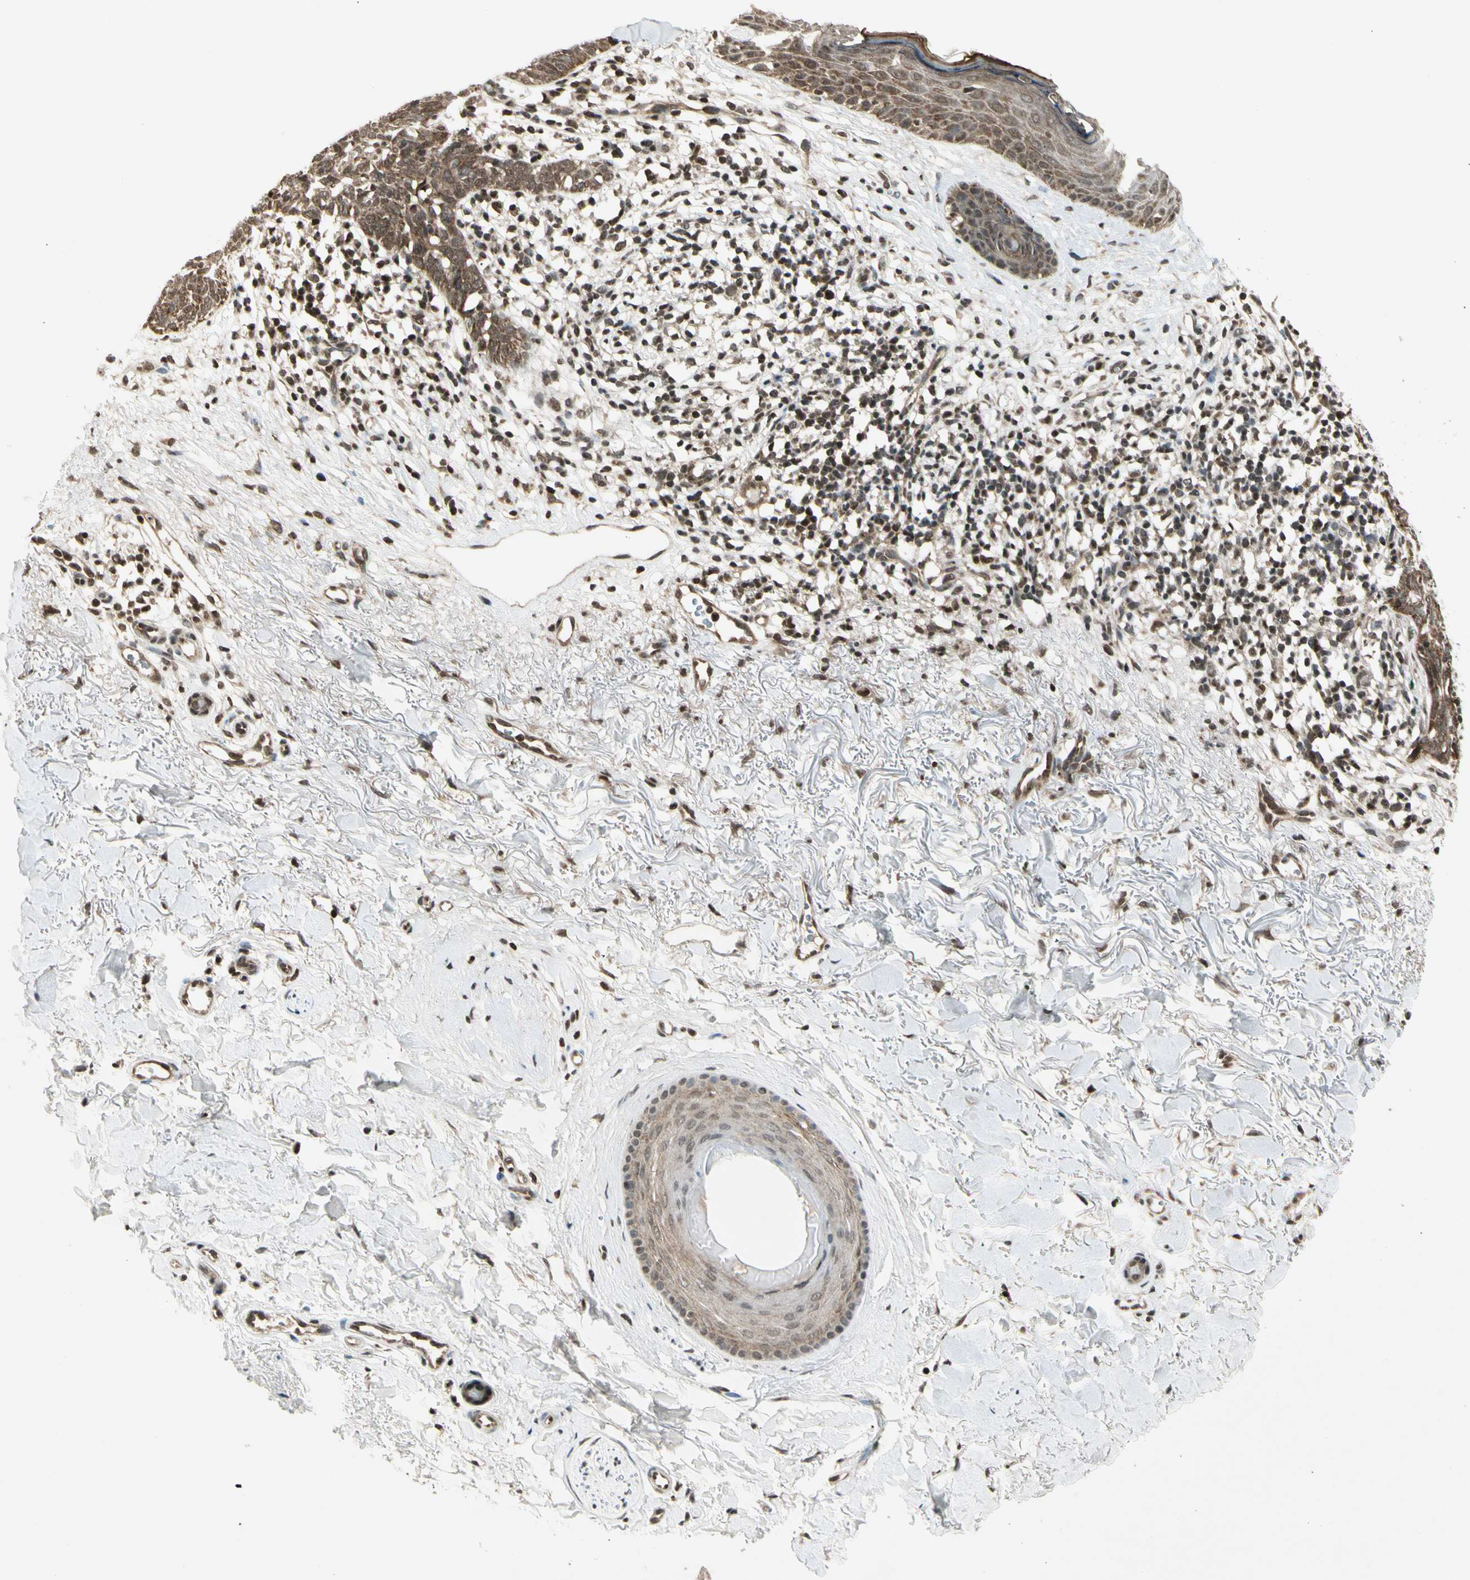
{"staining": {"intensity": "moderate", "quantity": ">75%", "location": "cytoplasmic/membranous"}, "tissue": "skin cancer", "cell_type": "Tumor cells", "image_type": "cancer", "snomed": [{"axis": "morphology", "description": "Basal cell carcinoma"}, {"axis": "topography", "description": "Skin"}], "caption": "Moderate cytoplasmic/membranous expression is appreciated in approximately >75% of tumor cells in basal cell carcinoma (skin).", "gene": "SMN2", "patient": {"sex": "female", "age": 70}}